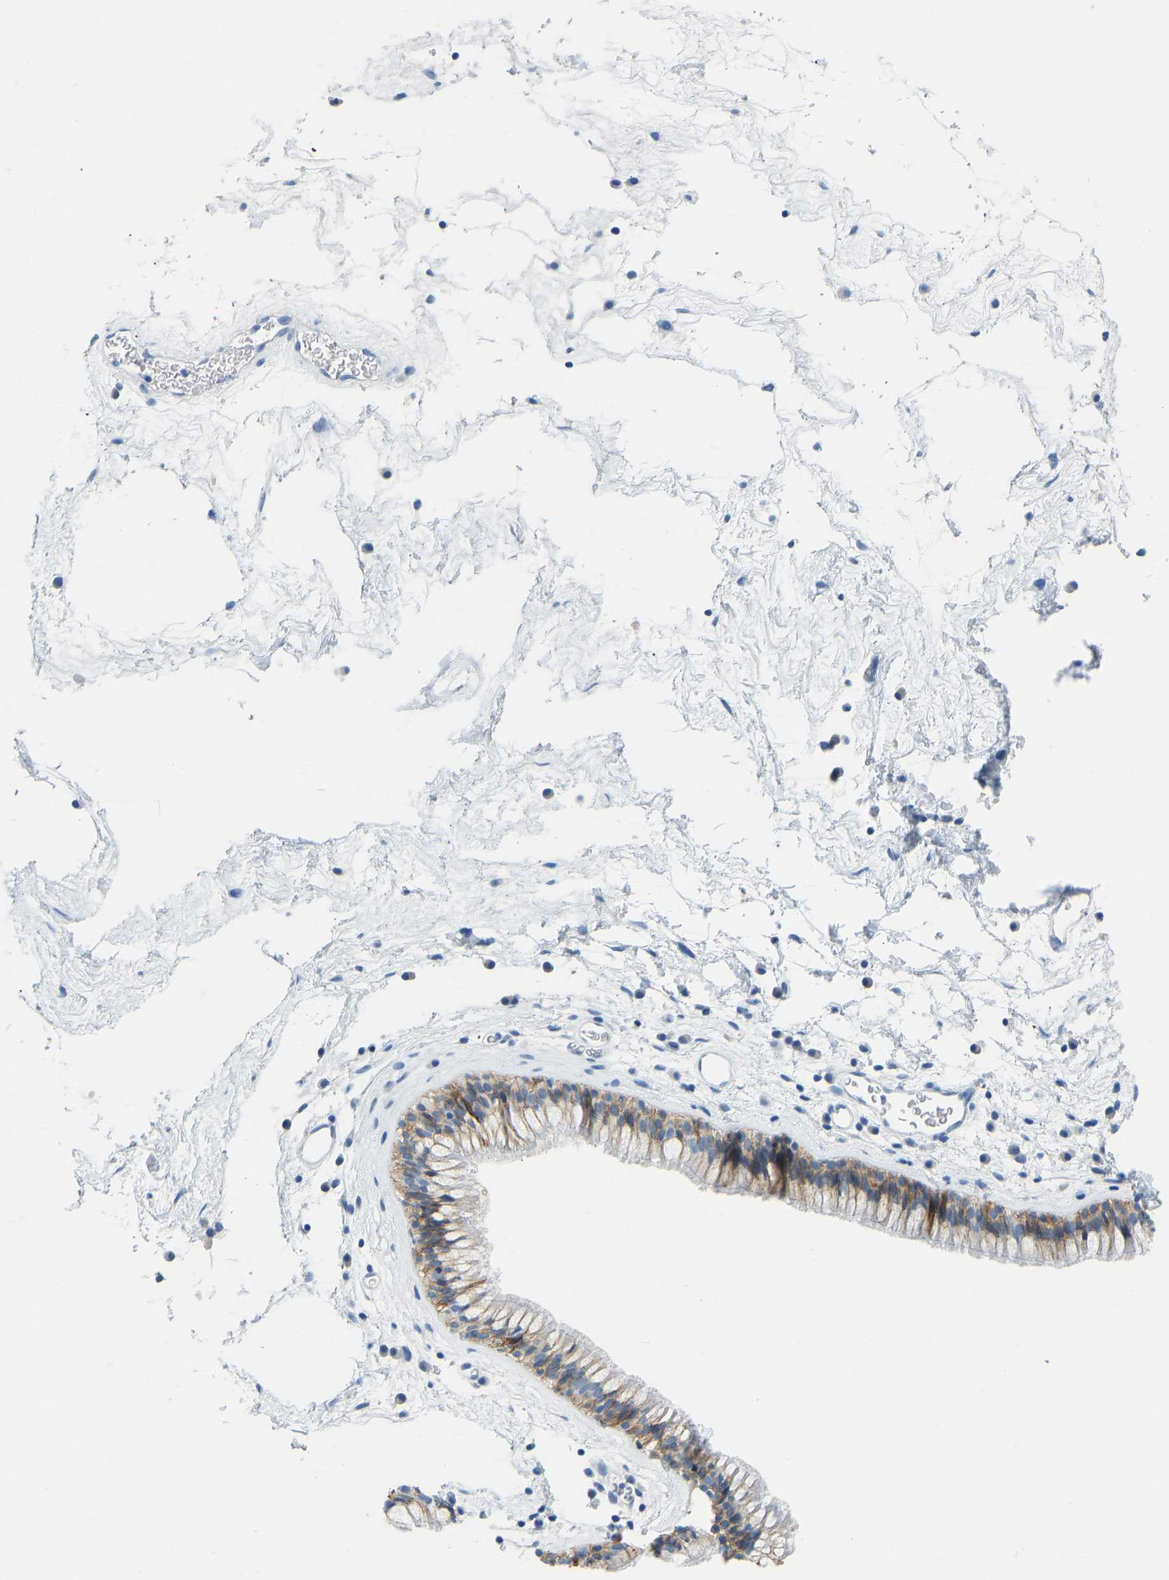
{"staining": {"intensity": "moderate", "quantity": ">75%", "location": "cytoplasmic/membranous"}, "tissue": "nasopharynx", "cell_type": "Respiratory epithelial cells", "image_type": "normal", "snomed": [{"axis": "morphology", "description": "Normal tissue, NOS"}, {"axis": "morphology", "description": "Inflammation, NOS"}, {"axis": "topography", "description": "Nasopharynx"}], "caption": "Immunohistochemical staining of unremarkable nasopharynx exhibits >75% levels of moderate cytoplasmic/membranous protein expression in about >75% of respiratory epithelial cells. (Stains: DAB in brown, nuclei in blue, Microscopy: brightfield microscopy at high magnification).", "gene": "ATP1A1", "patient": {"sex": "male", "age": 48}}